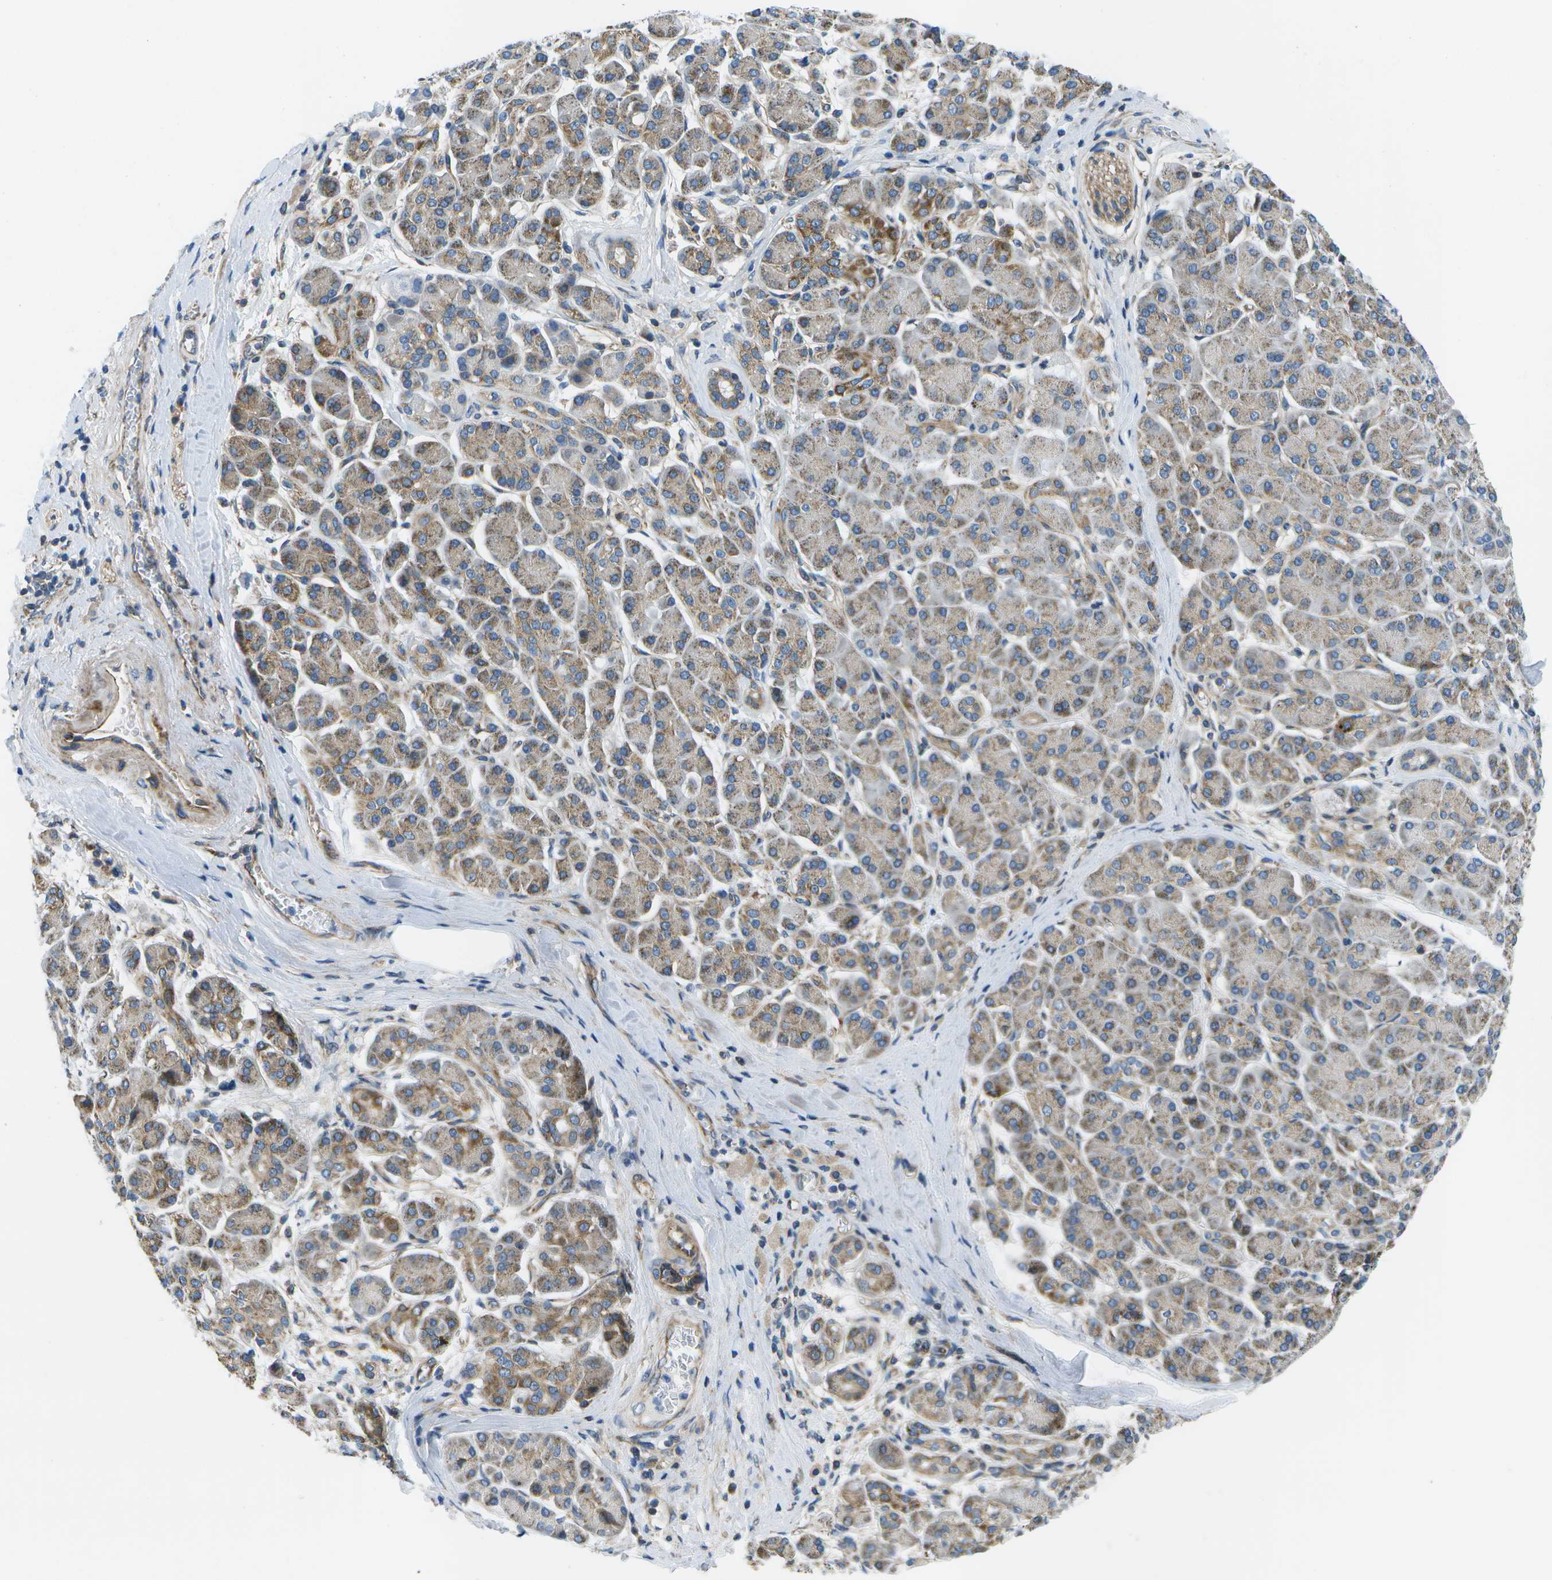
{"staining": {"intensity": "weak", "quantity": ">75%", "location": "cytoplasmic/membranous"}, "tissue": "pancreatic cancer", "cell_type": "Tumor cells", "image_type": "cancer", "snomed": [{"axis": "morphology", "description": "Adenocarcinoma, NOS"}, {"axis": "topography", "description": "Pancreas"}], "caption": "Pancreatic adenocarcinoma tissue displays weak cytoplasmic/membranous staining in about >75% of tumor cells, visualized by immunohistochemistry. (Stains: DAB (3,3'-diaminobenzidine) in brown, nuclei in blue, Microscopy: brightfield microscopy at high magnification).", "gene": "MVK", "patient": {"sex": "male", "age": 55}}